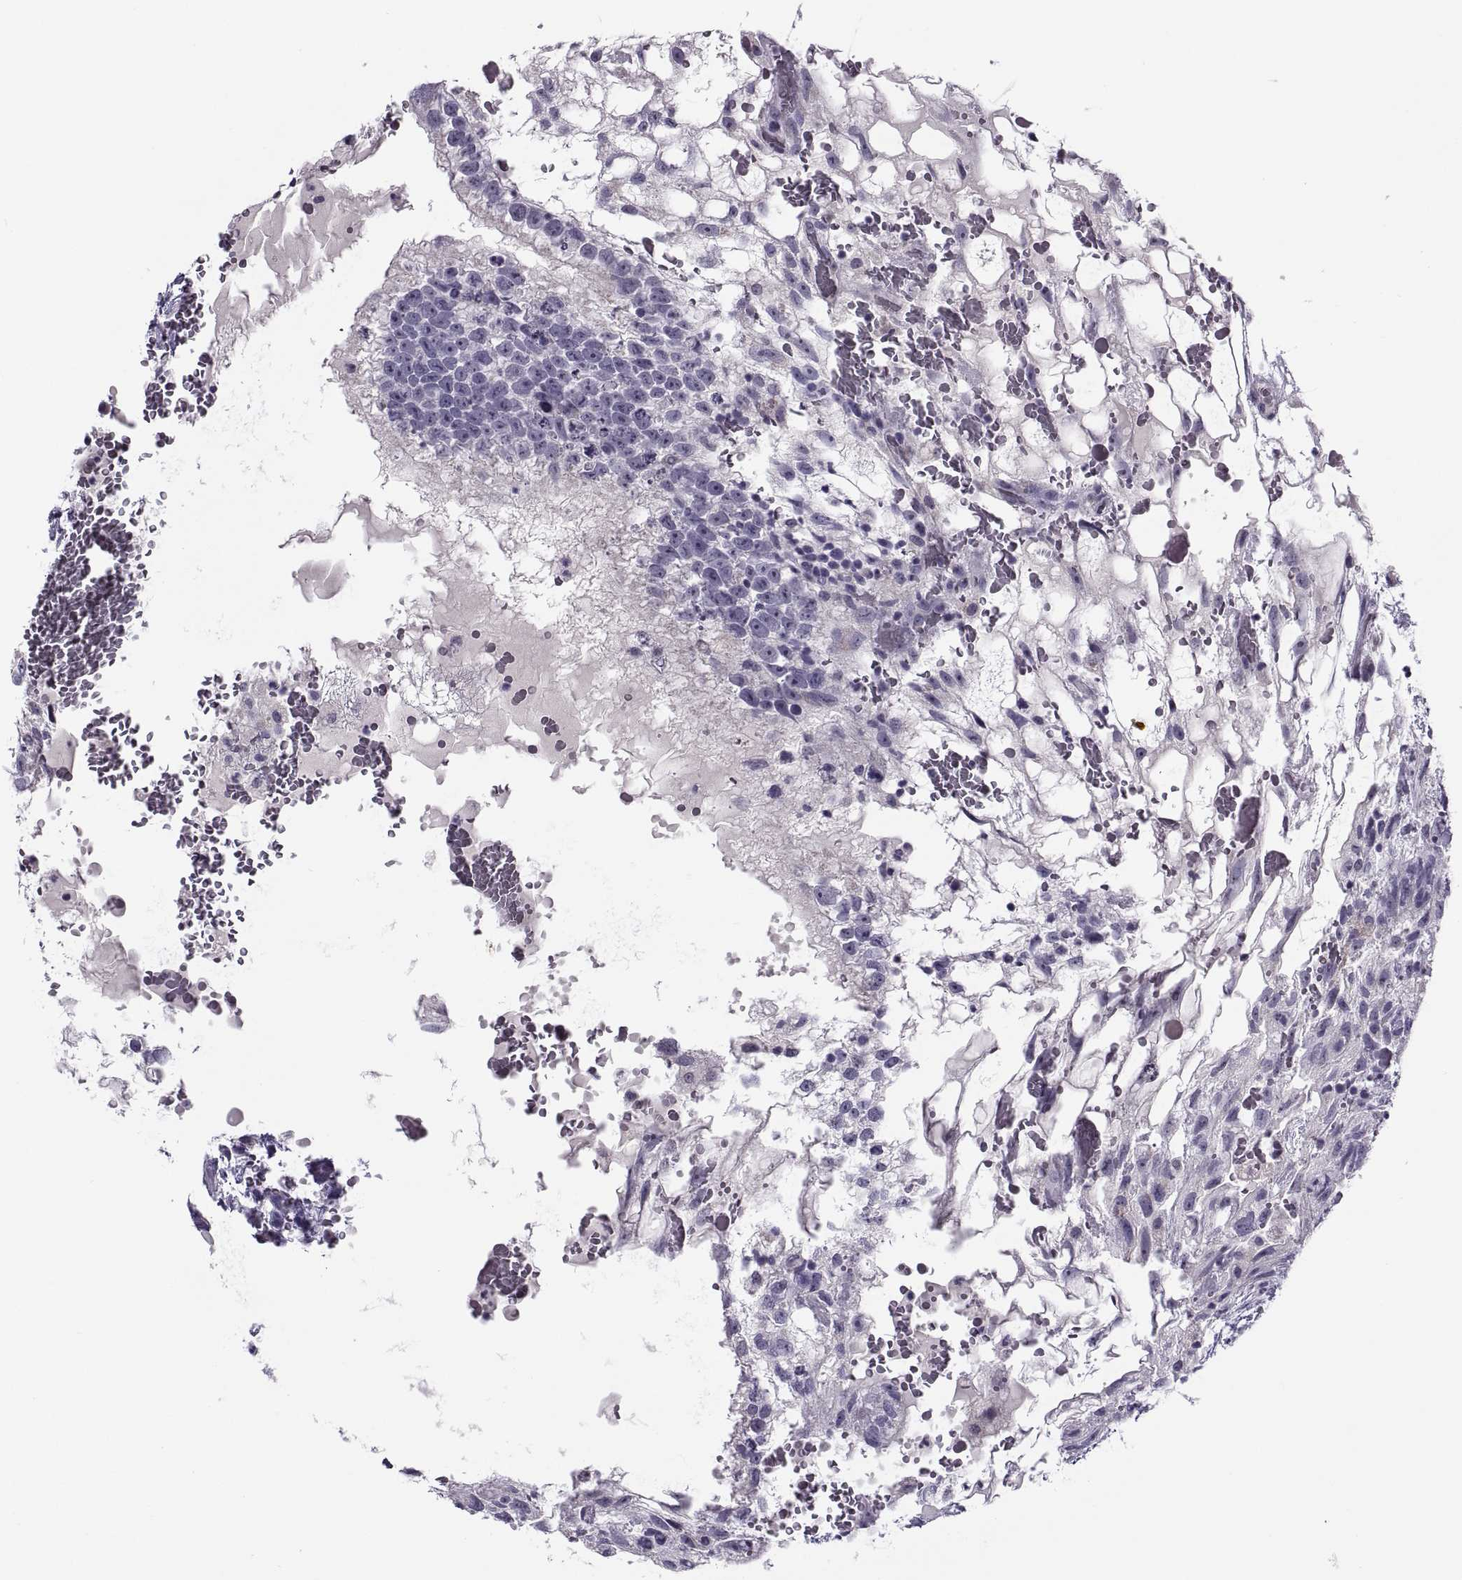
{"staining": {"intensity": "negative", "quantity": "none", "location": "none"}, "tissue": "testis cancer", "cell_type": "Tumor cells", "image_type": "cancer", "snomed": [{"axis": "morphology", "description": "Normal tissue, NOS"}, {"axis": "morphology", "description": "Carcinoma, Embryonal, NOS"}, {"axis": "topography", "description": "Testis"}], "caption": "There is no significant staining in tumor cells of testis cancer (embryonal carcinoma).", "gene": "MAGEB1", "patient": {"sex": "male", "age": 32}}